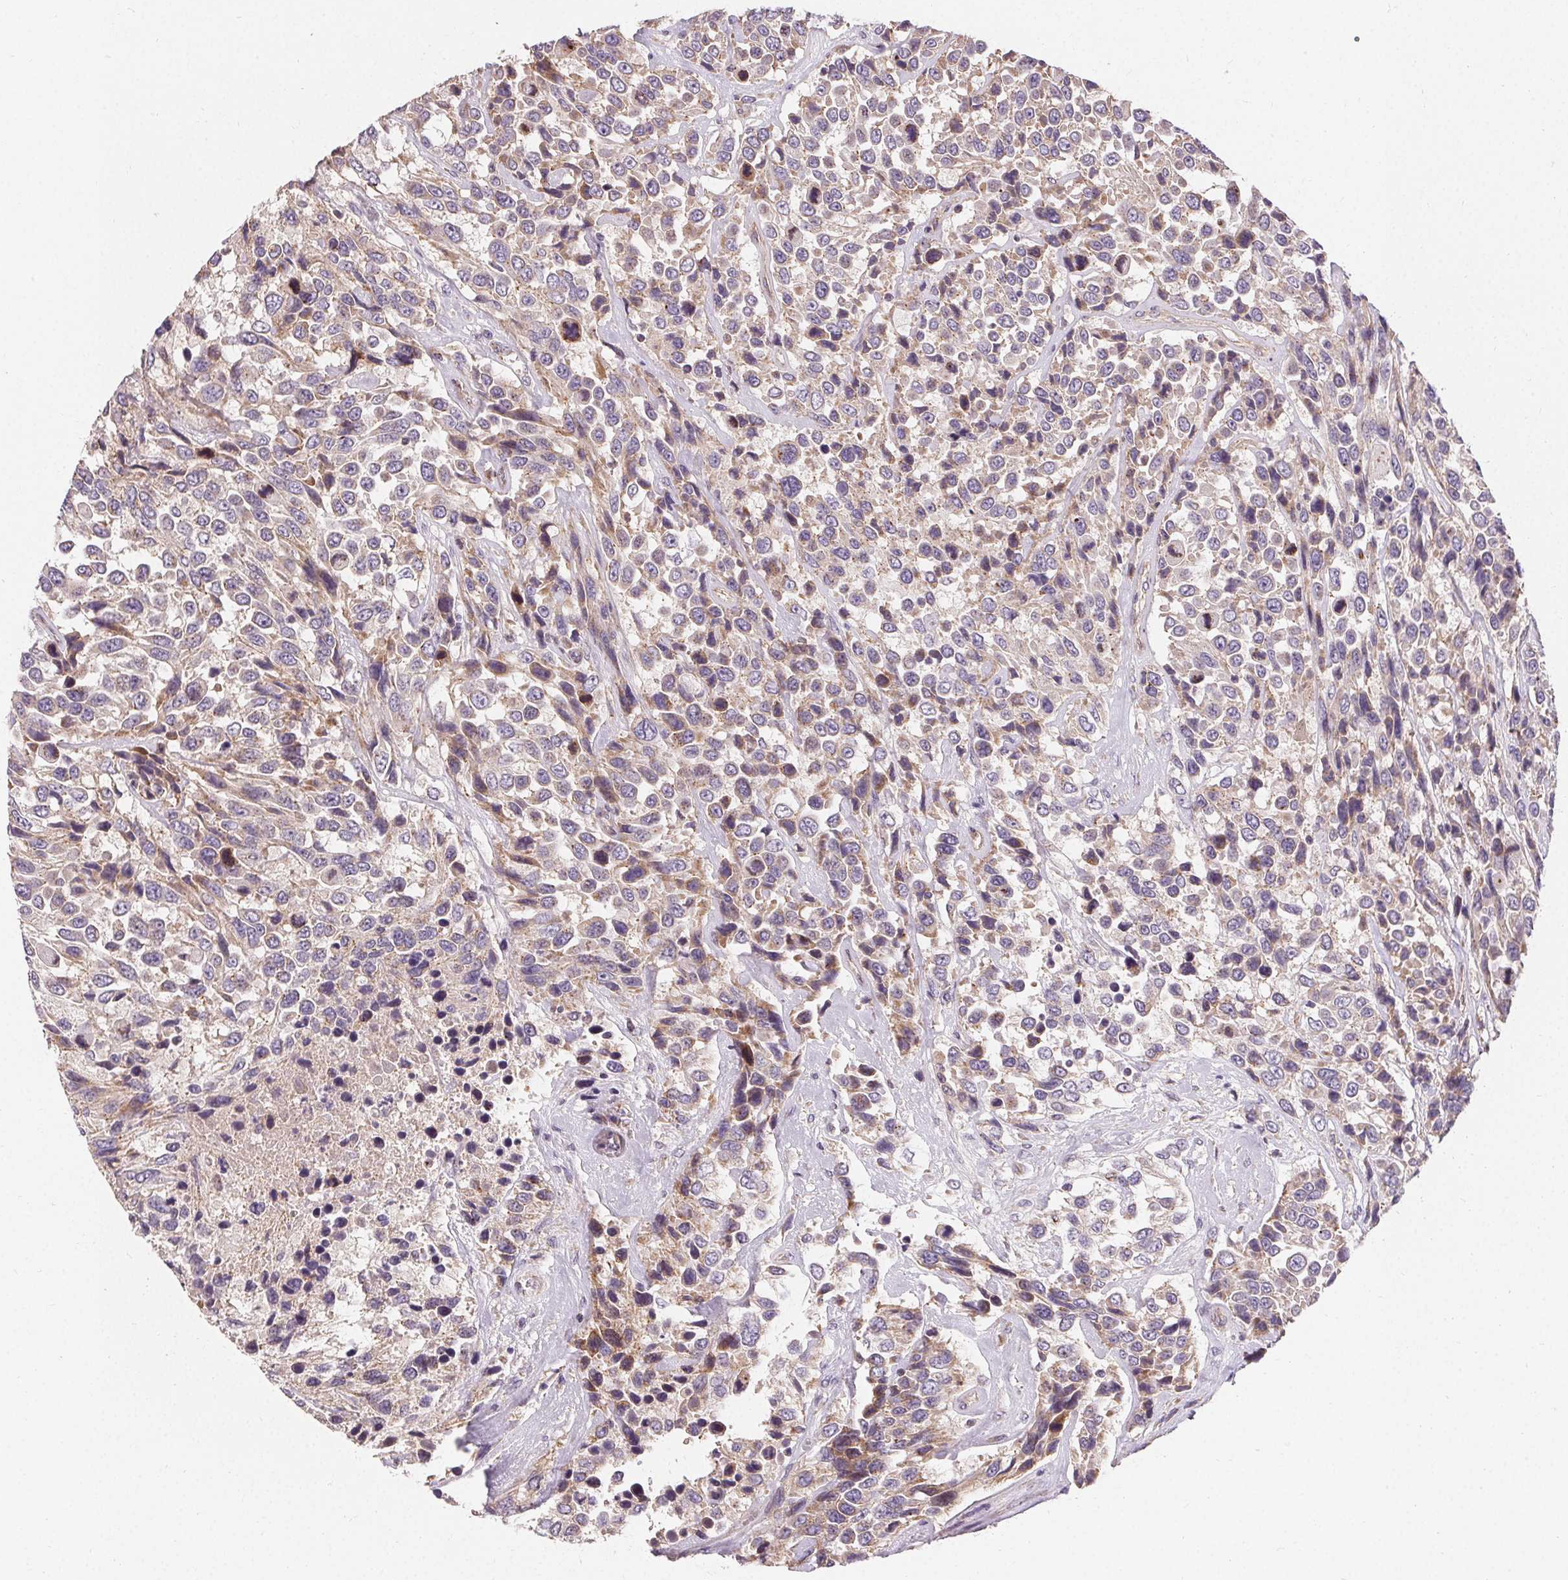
{"staining": {"intensity": "weak", "quantity": "<25%", "location": "cytoplasmic/membranous"}, "tissue": "urothelial cancer", "cell_type": "Tumor cells", "image_type": "cancer", "snomed": [{"axis": "morphology", "description": "Urothelial carcinoma, High grade"}, {"axis": "topography", "description": "Urinary bladder"}], "caption": "Immunohistochemistry micrograph of human high-grade urothelial carcinoma stained for a protein (brown), which demonstrates no positivity in tumor cells.", "gene": "APLP1", "patient": {"sex": "female", "age": 70}}